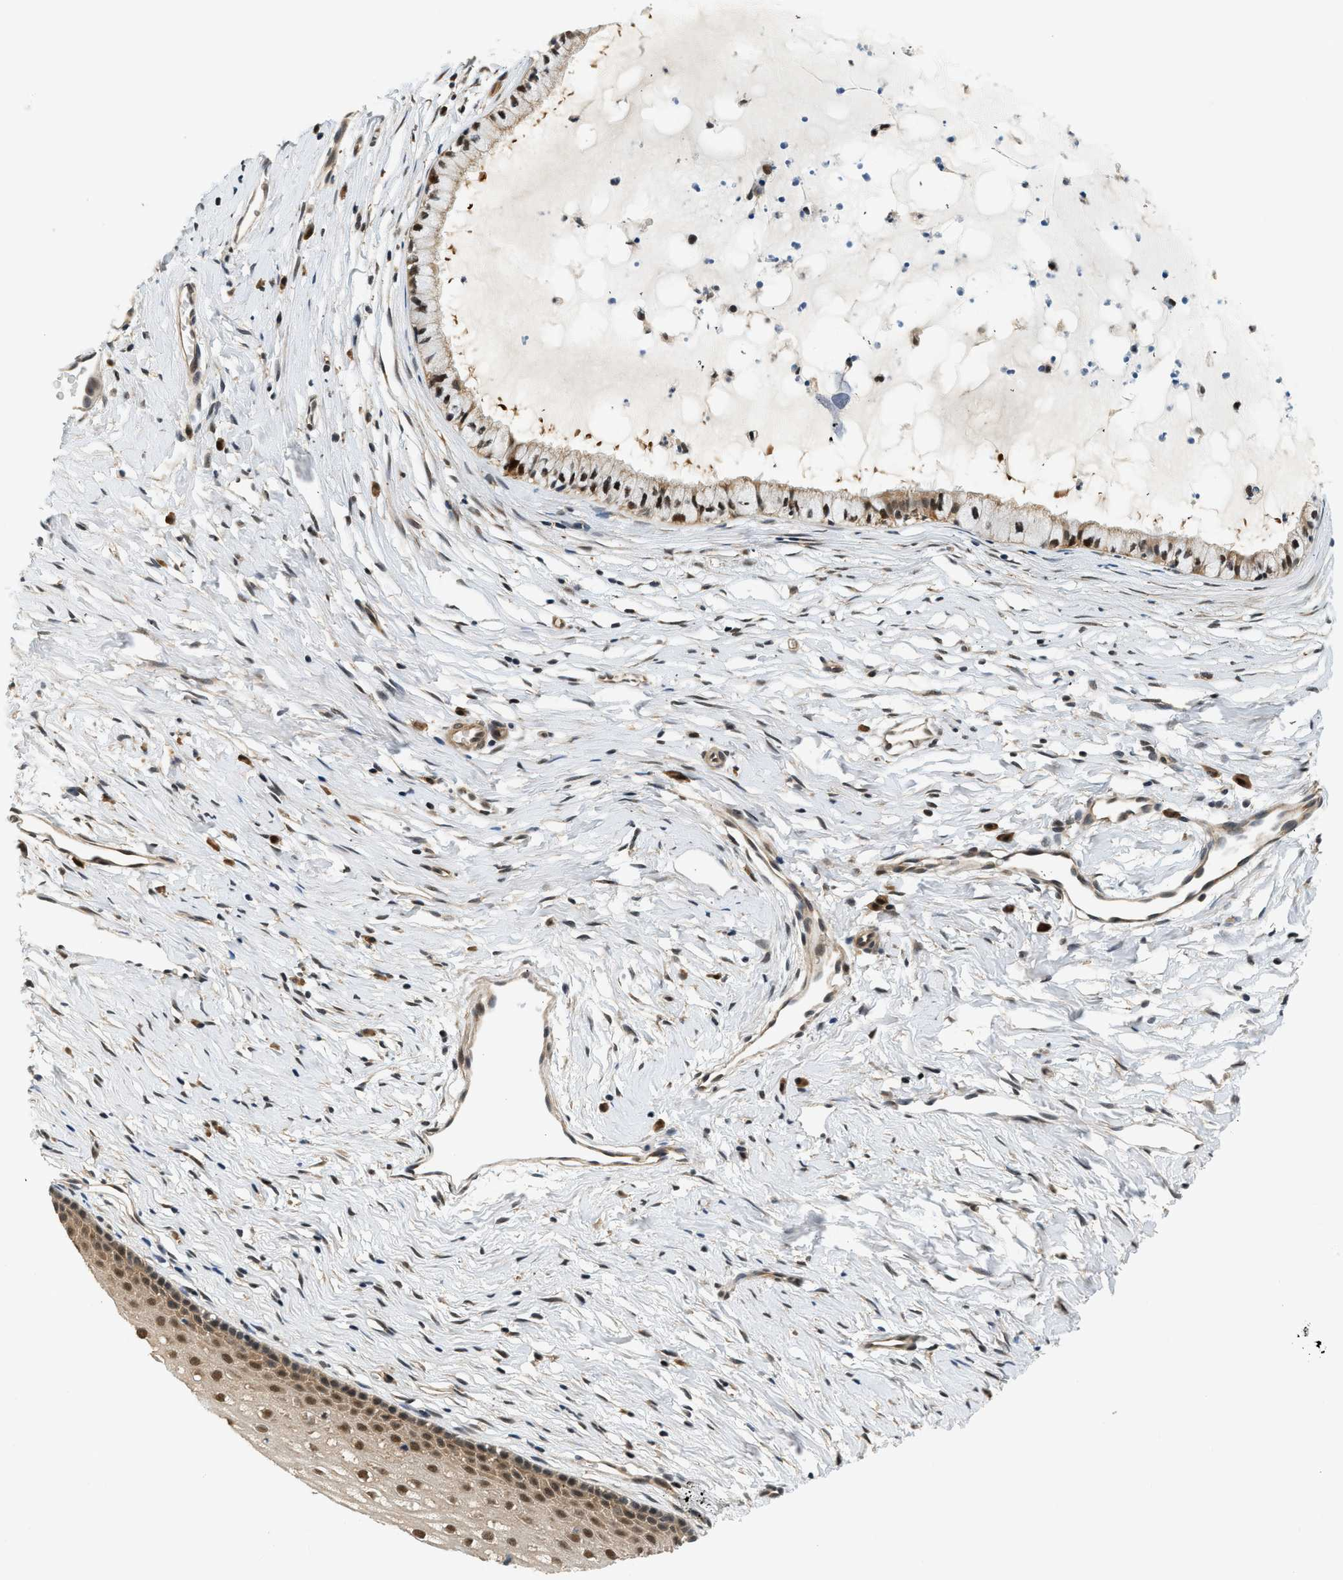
{"staining": {"intensity": "strong", "quantity": ">75%", "location": "cytoplasmic/membranous,nuclear"}, "tissue": "cervix", "cell_type": "Glandular cells", "image_type": "normal", "snomed": [{"axis": "morphology", "description": "Normal tissue, NOS"}, {"axis": "topography", "description": "Cervix"}], "caption": "Immunohistochemical staining of benign human cervix exhibits high levels of strong cytoplasmic/membranous,nuclear staining in about >75% of glandular cells. Using DAB (3,3'-diaminobenzidine) (brown) and hematoxylin (blue) stains, captured at high magnification using brightfield microscopy.", "gene": "PSMD3", "patient": {"sex": "female", "age": 46}}